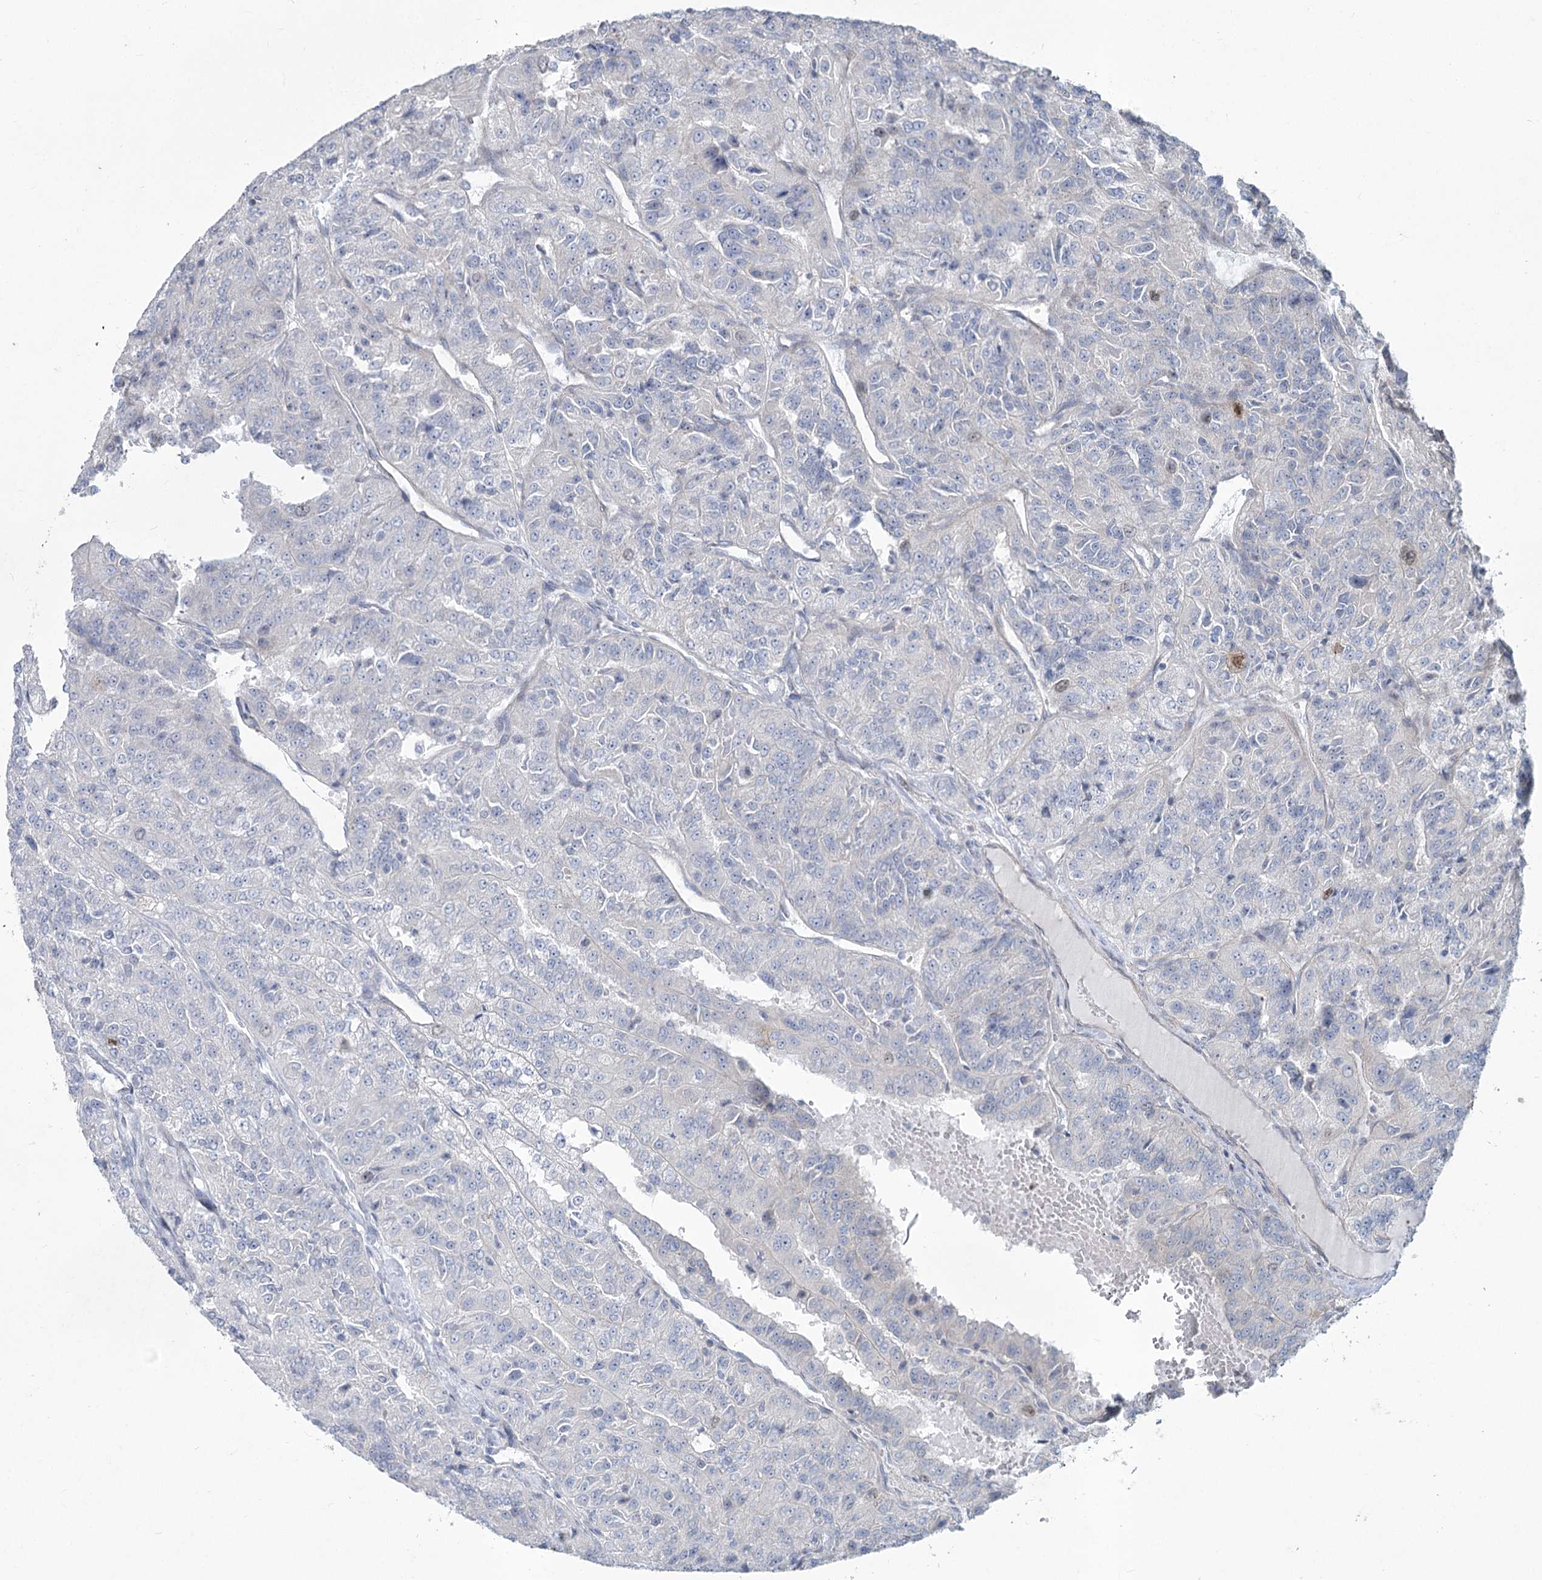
{"staining": {"intensity": "negative", "quantity": "none", "location": "none"}, "tissue": "renal cancer", "cell_type": "Tumor cells", "image_type": "cancer", "snomed": [{"axis": "morphology", "description": "Adenocarcinoma, NOS"}, {"axis": "topography", "description": "Kidney"}], "caption": "Renal cancer was stained to show a protein in brown. There is no significant expression in tumor cells.", "gene": "ABITRAM", "patient": {"sex": "female", "age": 63}}